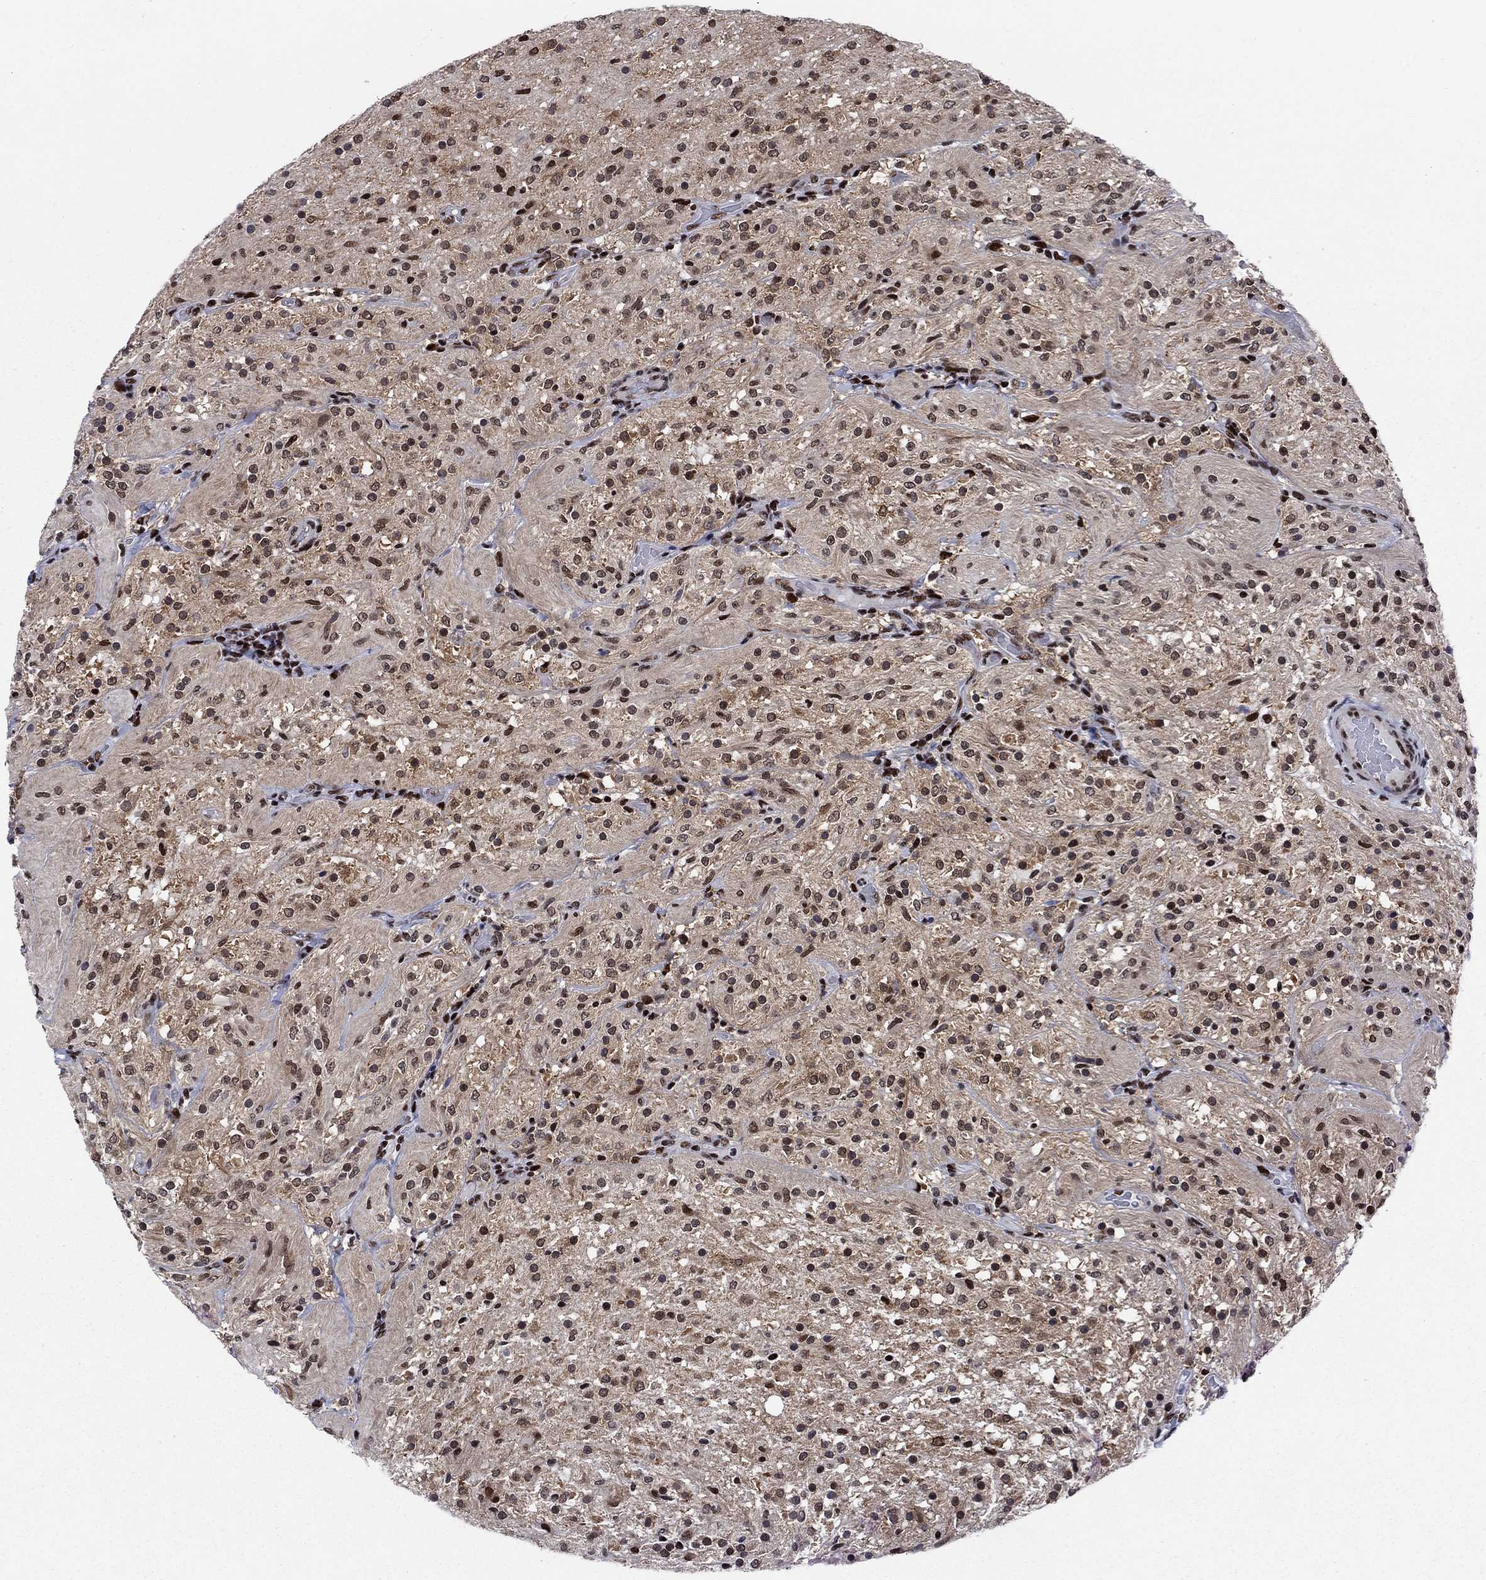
{"staining": {"intensity": "moderate", "quantity": ">75%", "location": "nuclear"}, "tissue": "glioma", "cell_type": "Tumor cells", "image_type": "cancer", "snomed": [{"axis": "morphology", "description": "Glioma, malignant, Low grade"}, {"axis": "topography", "description": "Brain"}], "caption": "Immunohistochemical staining of low-grade glioma (malignant) exhibits medium levels of moderate nuclear staining in about >75% of tumor cells.", "gene": "RPRD1B", "patient": {"sex": "male", "age": 3}}